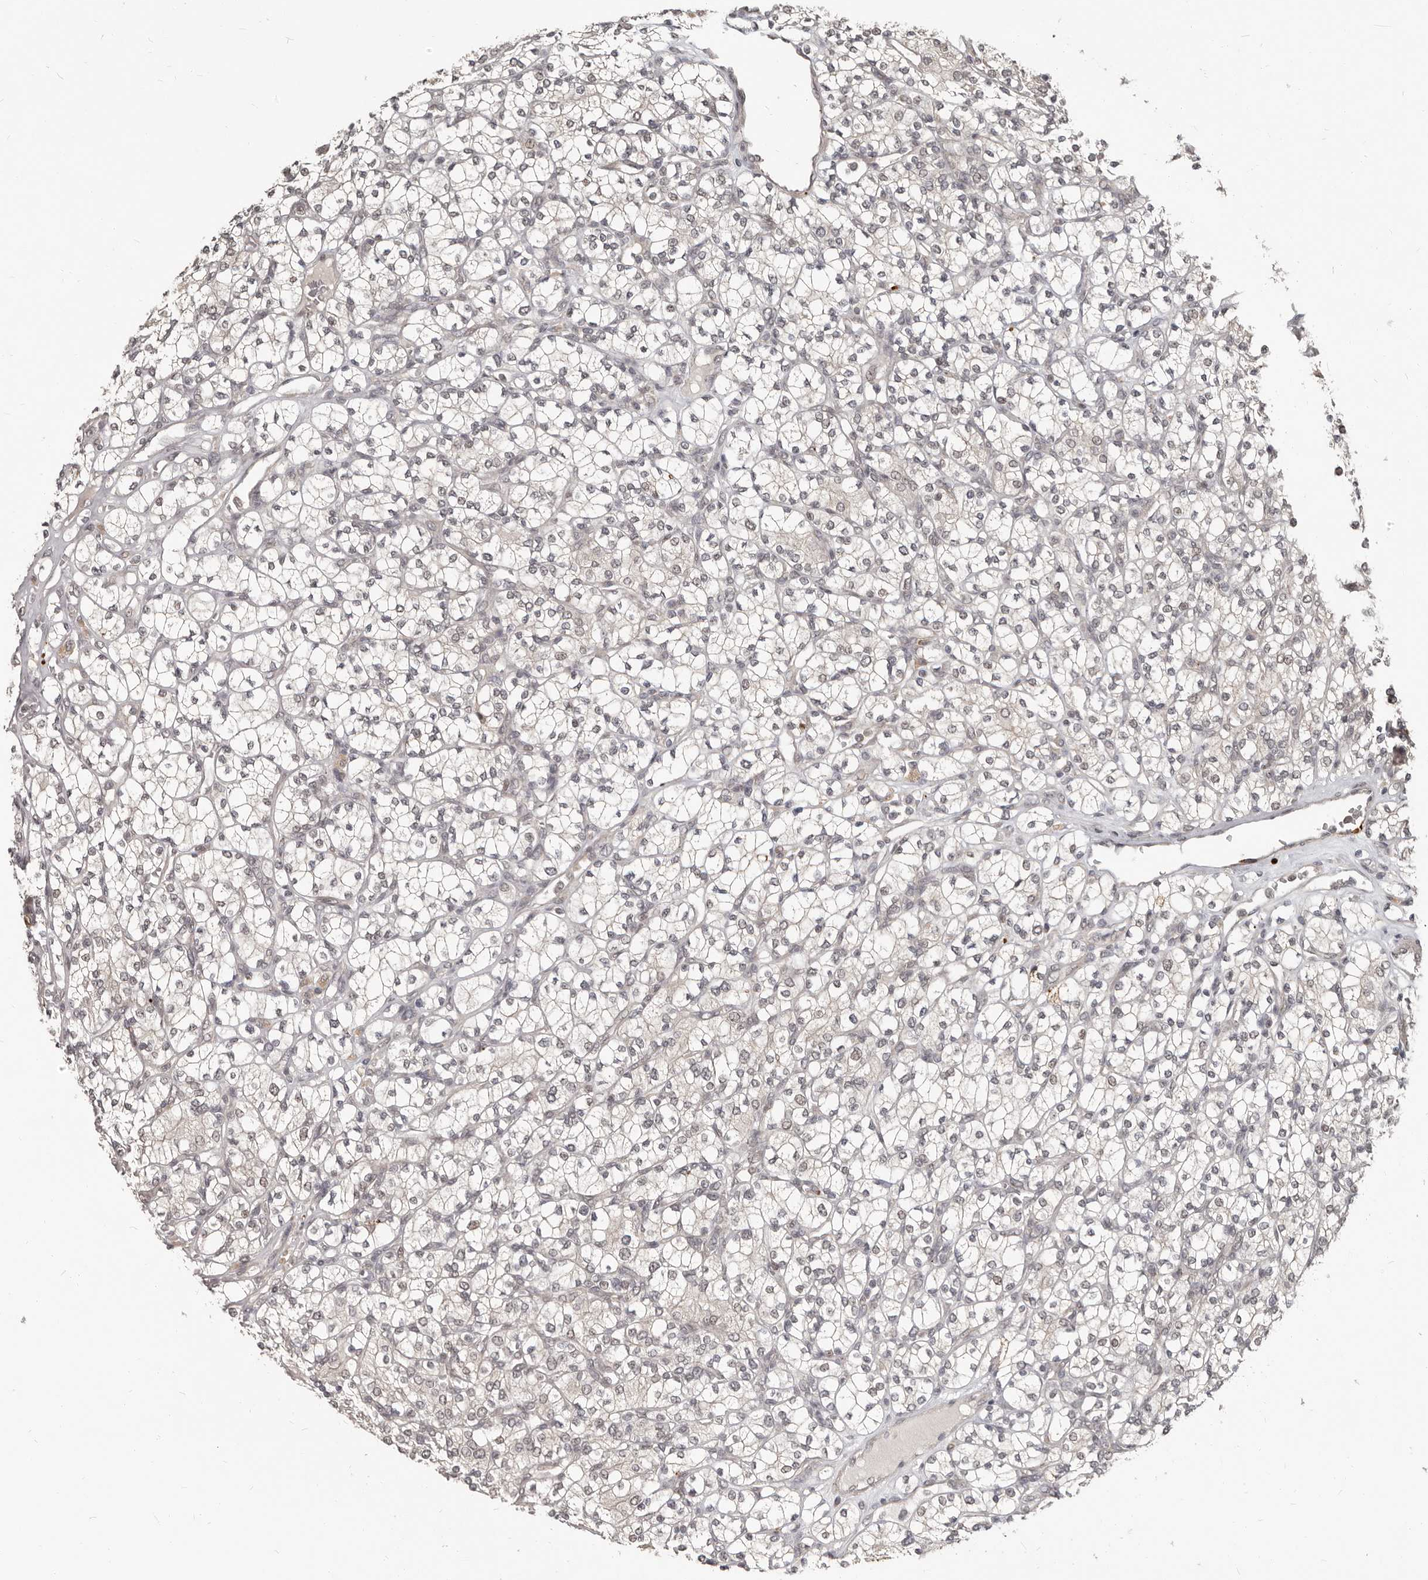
{"staining": {"intensity": "negative", "quantity": "none", "location": "none"}, "tissue": "renal cancer", "cell_type": "Tumor cells", "image_type": "cancer", "snomed": [{"axis": "morphology", "description": "Adenocarcinoma, NOS"}, {"axis": "topography", "description": "Kidney"}], "caption": "High magnification brightfield microscopy of renal cancer stained with DAB (3,3'-diaminobenzidine) (brown) and counterstained with hematoxylin (blue): tumor cells show no significant positivity.", "gene": "APOL6", "patient": {"sex": "male", "age": 77}}